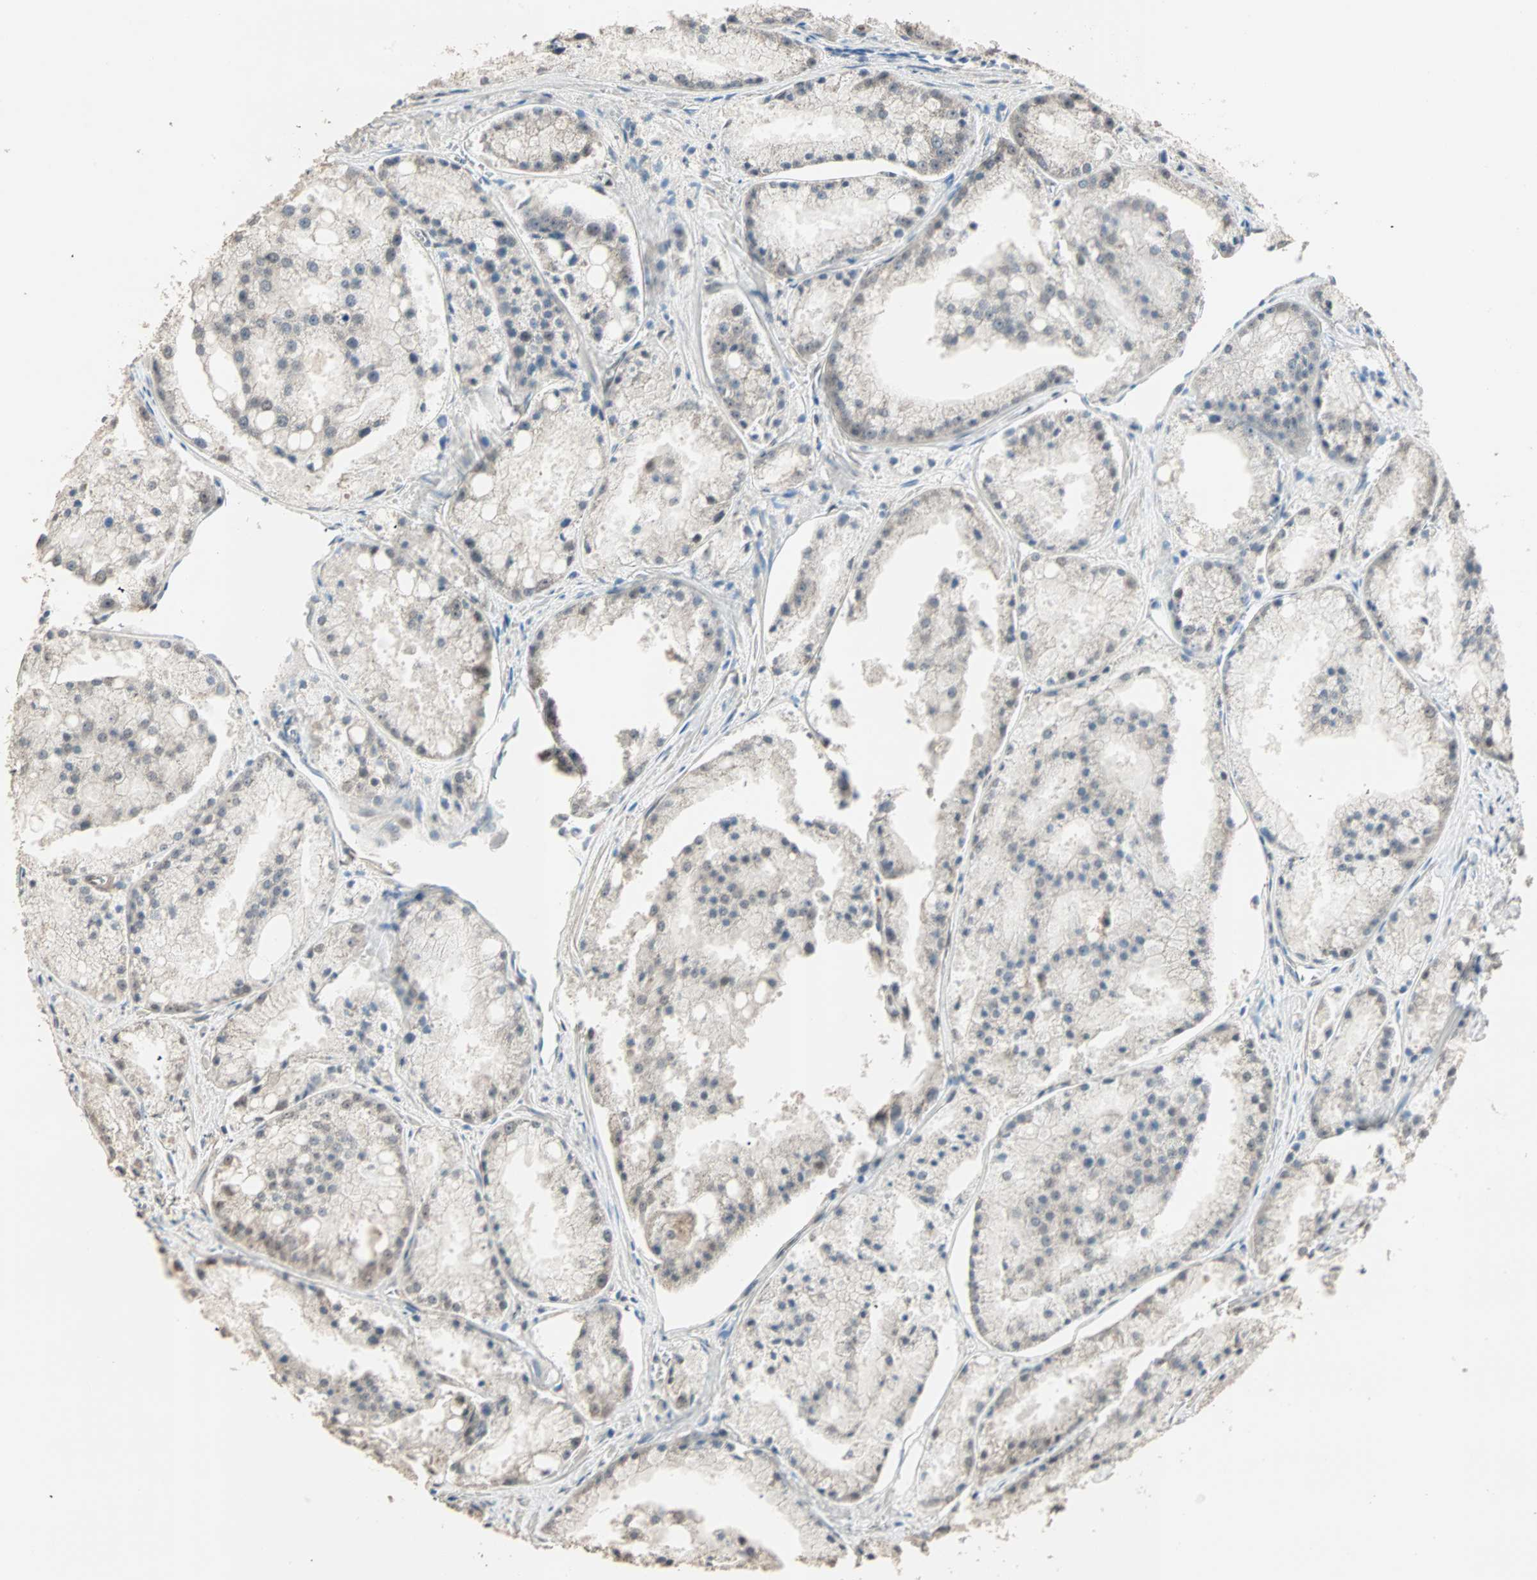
{"staining": {"intensity": "negative", "quantity": "none", "location": "none"}, "tissue": "prostate cancer", "cell_type": "Tumor cells", "image_type": "cancer", "snomed": [{"axis": "morphology", "description": "Adenocarcinoma, Low grade"}, {"axis": "topography", "description": "Prostate"}], "caption": "Immunohistochemistry histopathology image of neoplastic tissue: human low-grade adenocarcinoma (prostate) stained with DAB (3,3'-diaminobenzidine) shows no significant protein positivity in tumor cells.", "gene": "ZBTB33", "patient": {"sex": "male", "age": 64}}